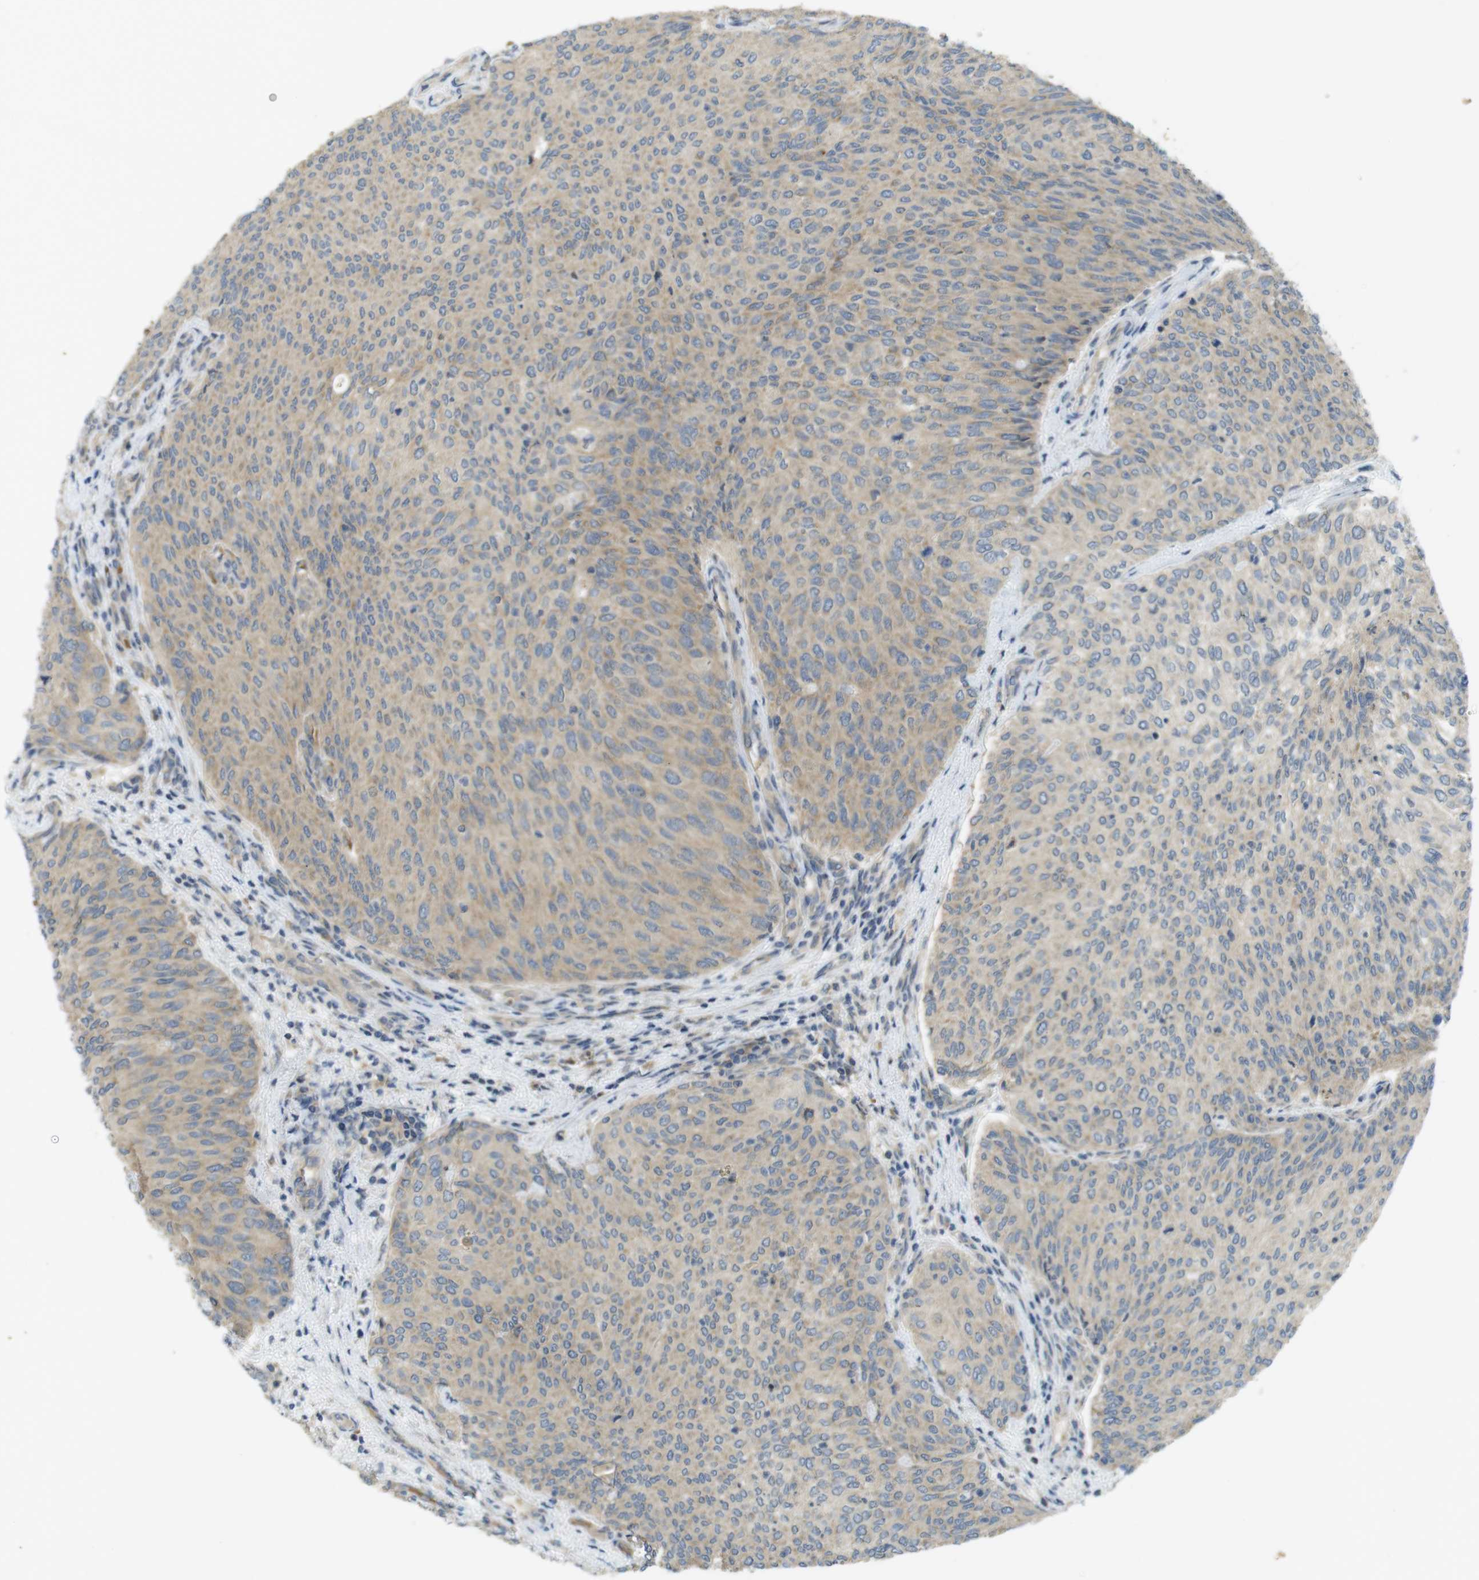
{"staining": {"intensity": "weak", "quantity": ">75%", "location": "cytoplasmic/membranous"}, "tissue": "urothelial cancer", "cell_type": "Tumor cells", "image_type": "cancer", "snomed": [{"axis": "morphology", "description": "Urothelial carcinoma, Low grade"}, {"axis": "topography", "description": "Urinary bladder"}], "caption": "Urothelial carcinoma (low-grade) tissue demonstrates weak cytoplasmic/membranous staining in approximately >75% of tumor cells", "gene": "CLTC", "patient": {"sex": "female", "age": 79}}